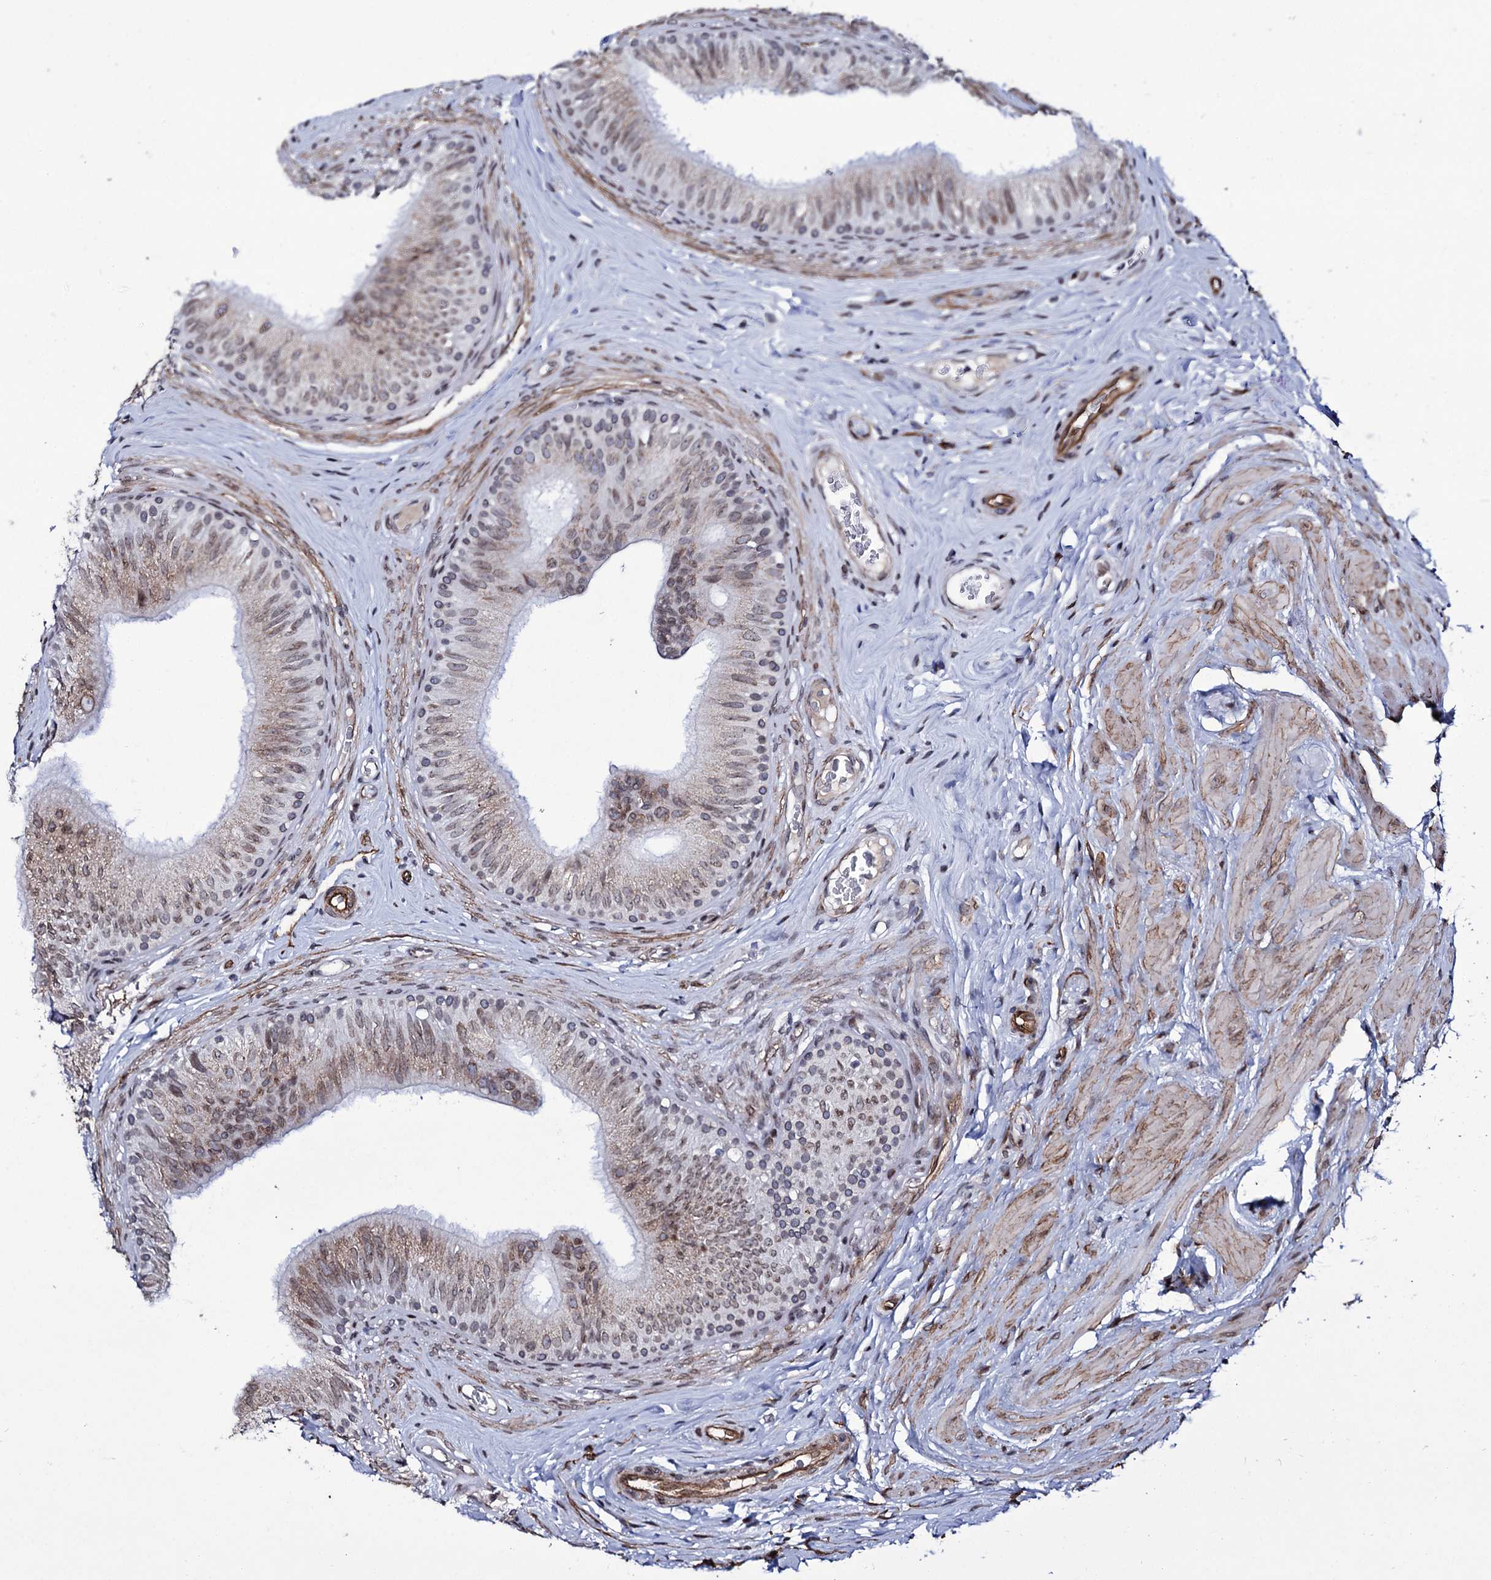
{"staining": {"intensity": "moderate", "quantity": "25%-75%", "location": "cytoplasmic/membranous,nuclear"}, "tissue": "epididymis", "cell_type": "Glandular cells", "image_type": "normal", "snomed": [{"axis": "morphology", "description": "Normal tissue, NOS"}, {"axis": "topography", "description": "Epididymis"}], "caption": "Epididymis was stained to show a protein in brown. There is medium levels of moderate cytoplasmic/membranous,nuclear staining in approximately 25%-75% of glandular cells. (Stains: DAB (3,3'-diaminobenzidine) in brown, nuclei in blue, Microscopy: brightfield microscopy at high magnification).", "gene": "ZC3H12C", "patient": {"sex": "male", "age": 46}}